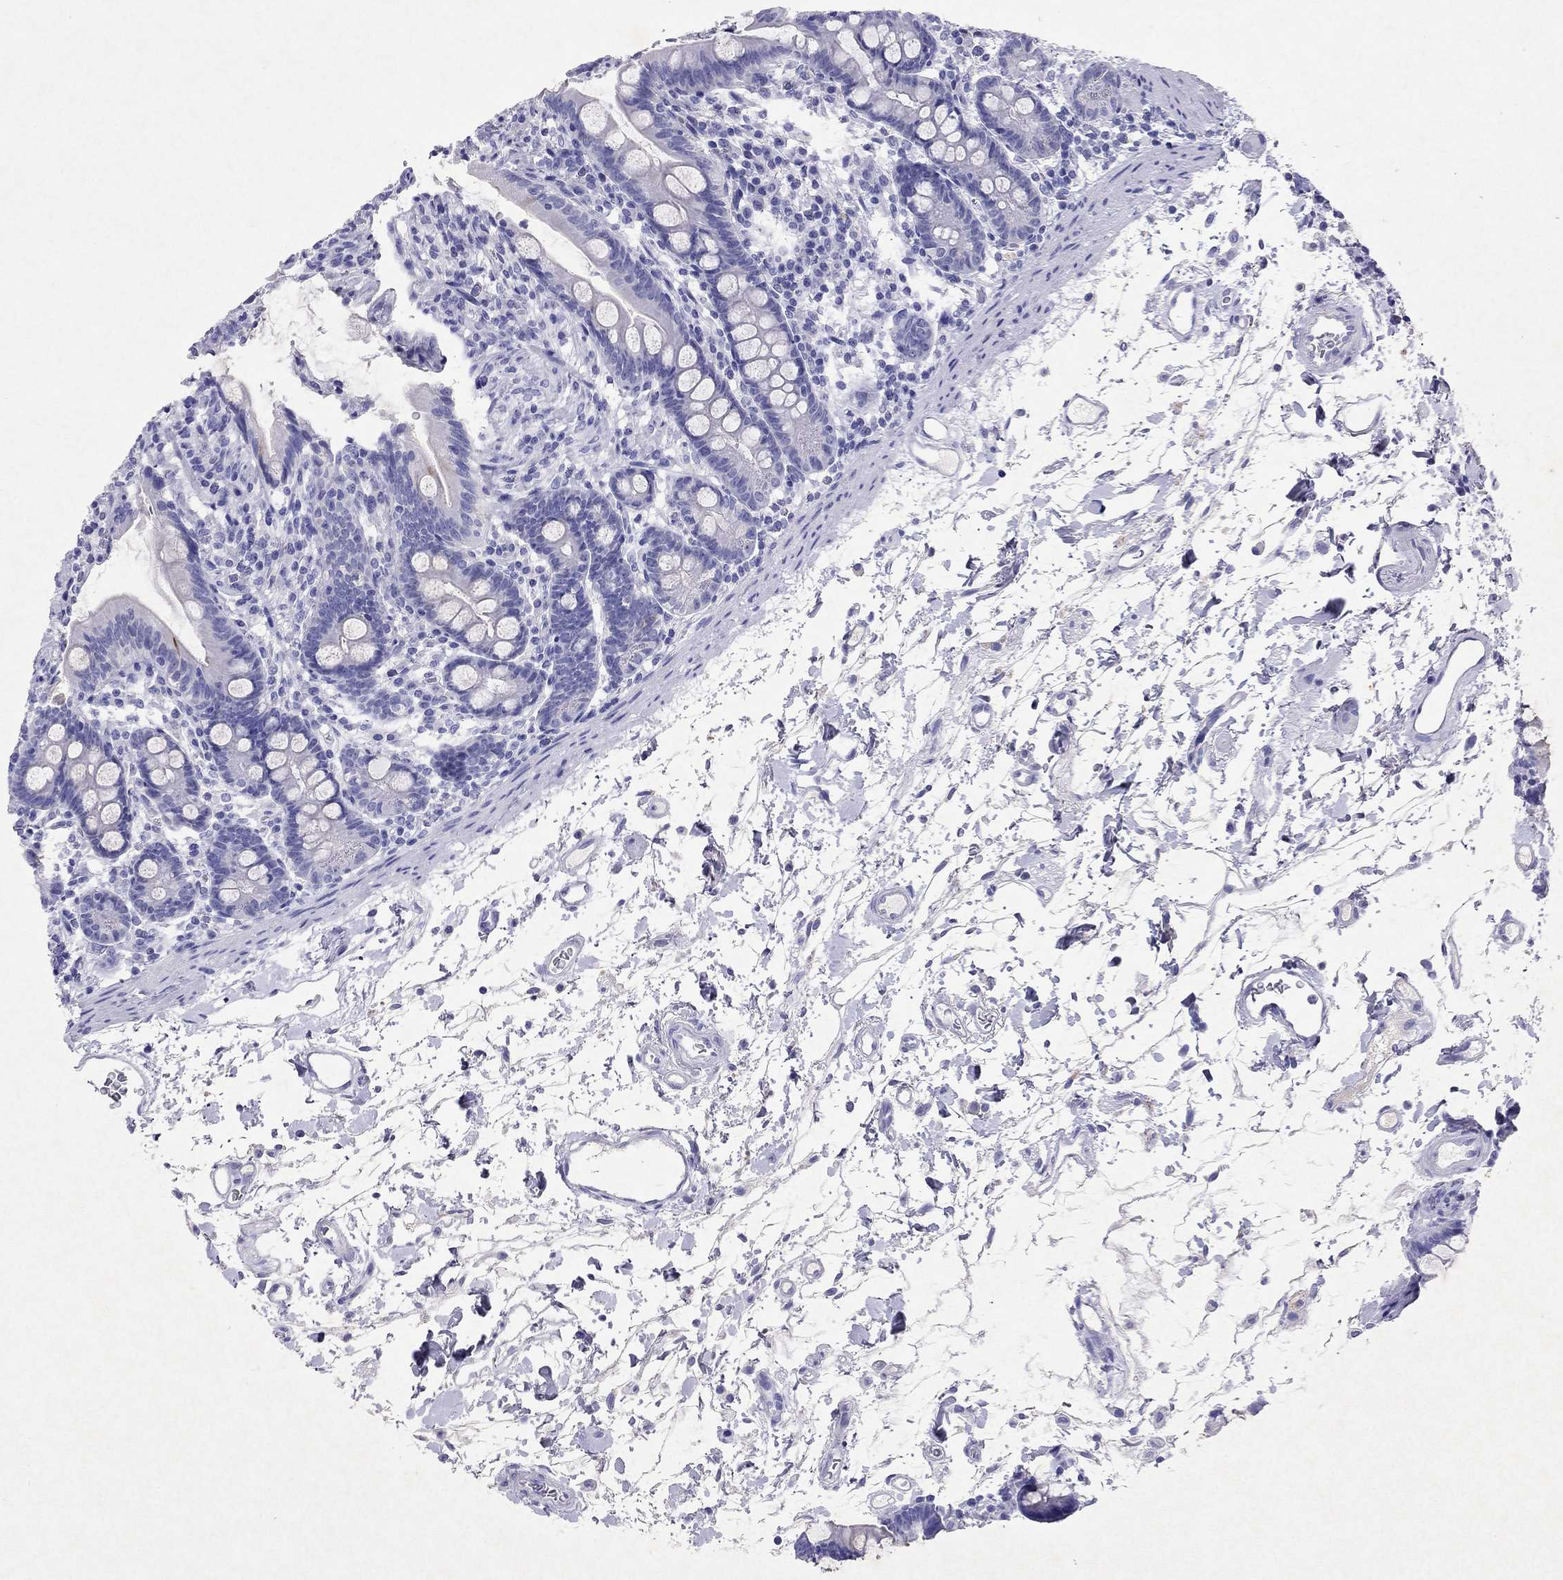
{"staining": {"intensity": "negative", "quantity": "none", "location": "none"}, "tissue": "small intestine", "cell_type": "Glandular cells", "image_type": "normal", "snomed": [{"axis": "morphology", "description": "Normal tissue, NOS"}, {"axis": "topography", "description": "Small intestine"}], "caption": "Human small intestine stained for a protein using IHC shows no positivity in glandular cells.", "gene": "ARMC12", "patient": {"sex": "female", "age": 44}}